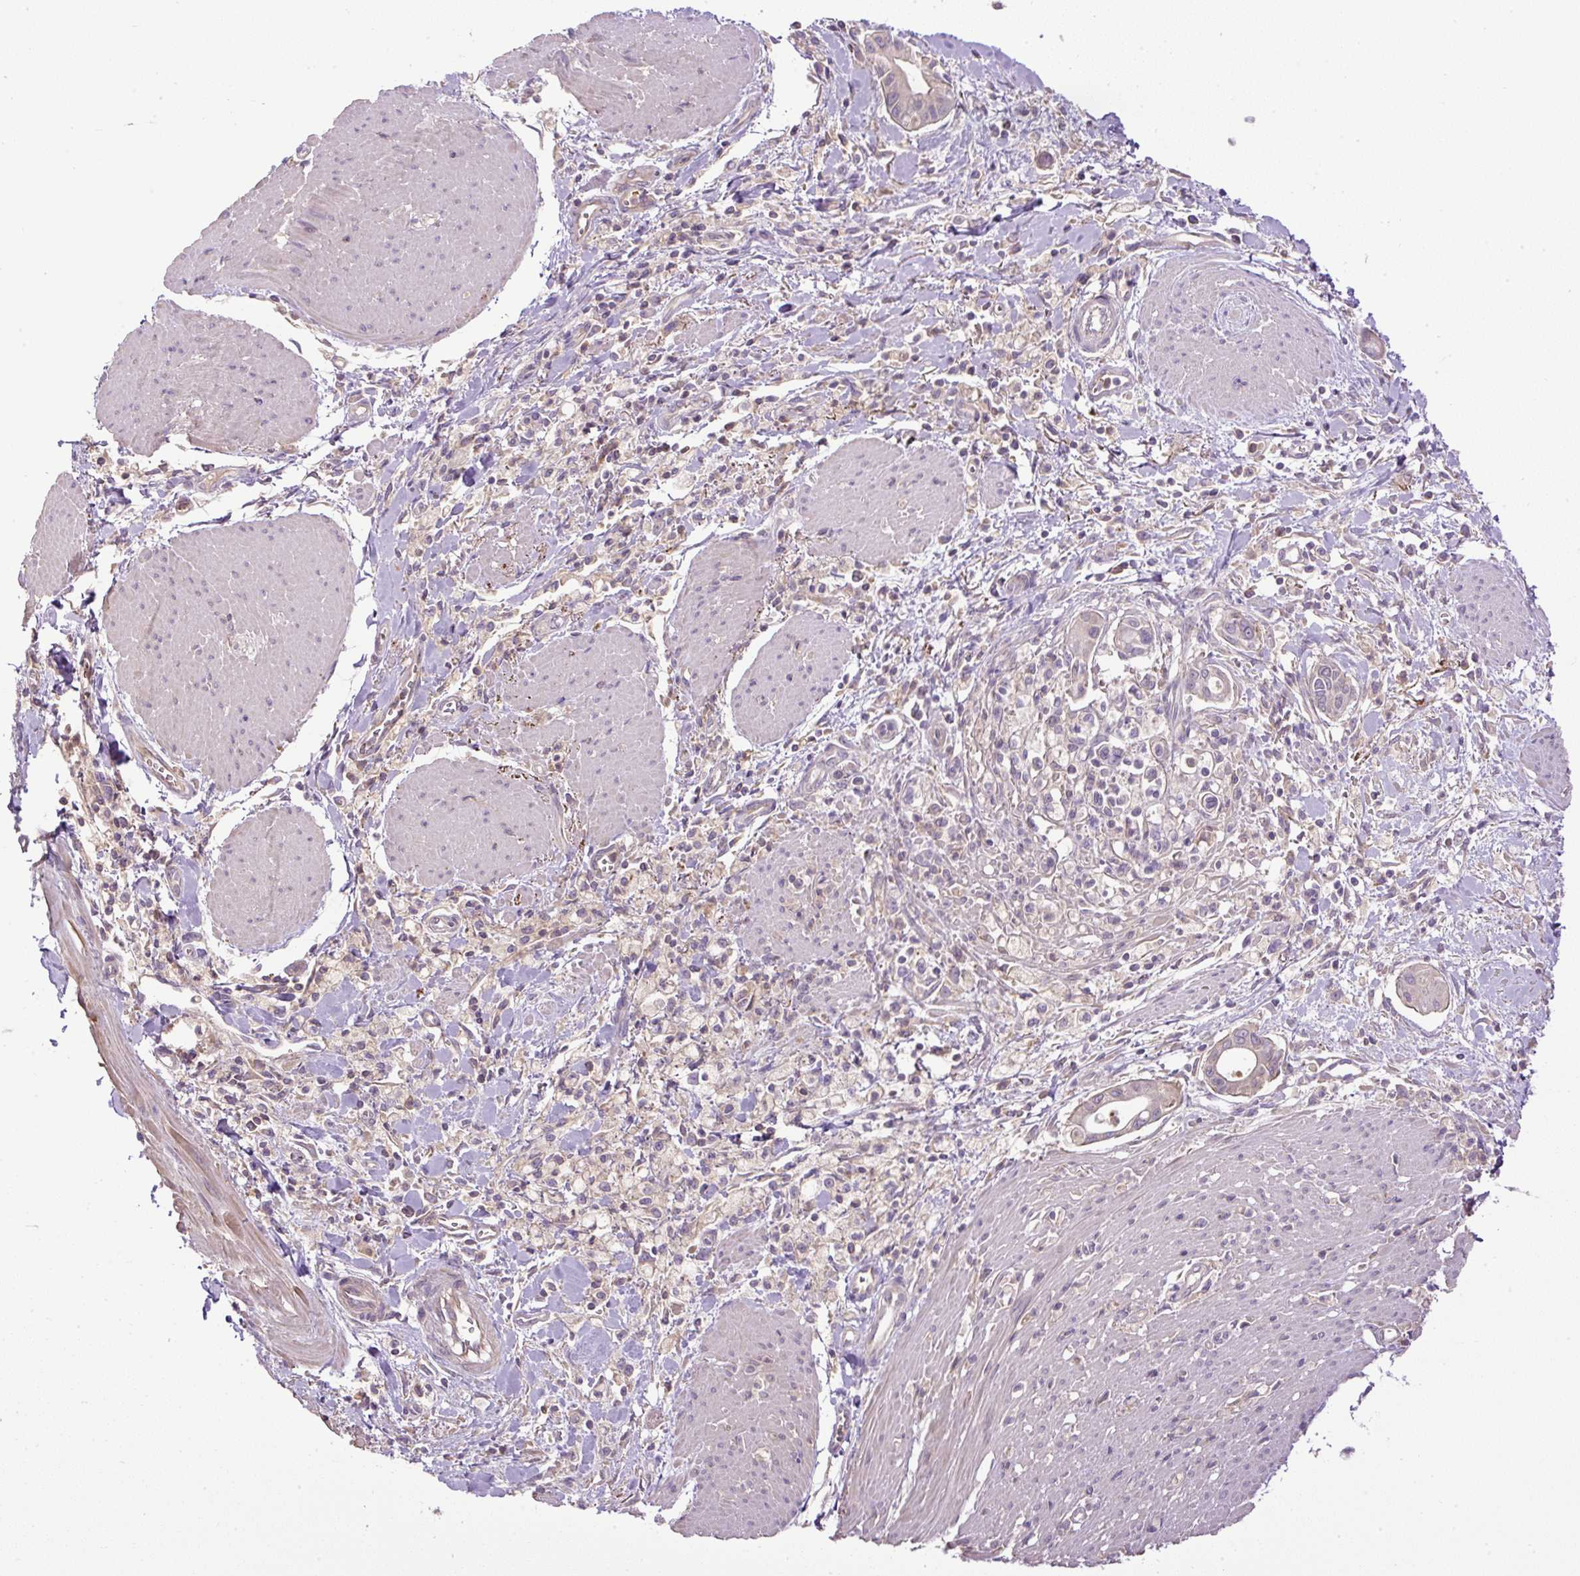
{"staining": {"intensity": "negative", "quantity": "none", "location": "none"}, "tissue": "pancreatic cancer", "cell_type": "Tumor cells", "image_type": "cancer", "snomed": [{"axis": "morphology", "description": "Adenocarcinoma, NOS"}, {"axis": "topography", "description": "Pancreas"}], "caption": "This is an IHC photomicrograph of adenocarcinoma (pancreatic). There is no expression in tumor cells.", "gene": "CXCL13", "patient": {"sex": "male", "age": 78}}